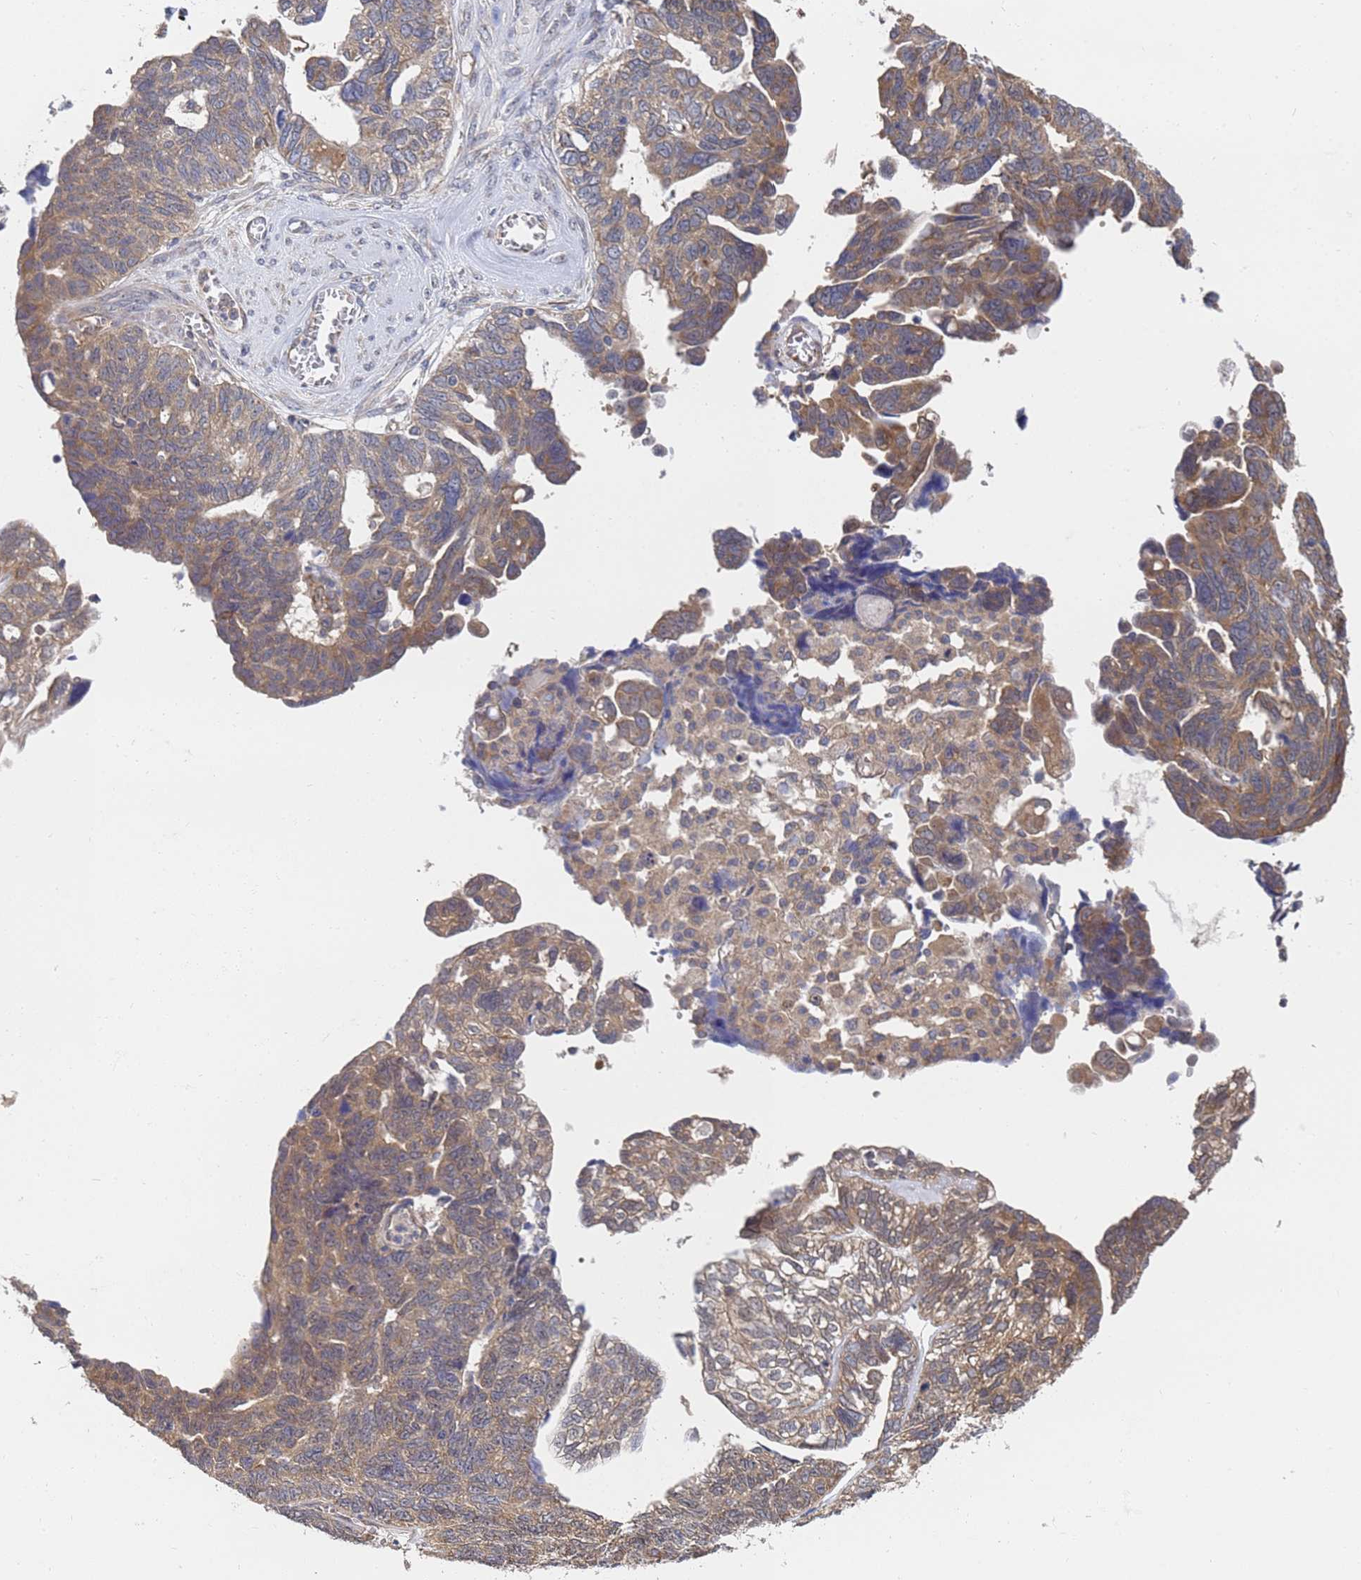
{"staining": {"intensity": "weak", "quantity": ">75%", "location": "cytoplasmic/membranous"}, "tissue": "ovarian cancer", "cell_type": "Tumor cells", "image_type": "cancer", "snomed": [{"axis": "morphology", "description": "Cystadenocarcinoma, serous, NOS"}, {"axis": "topography", "description": "Ovary"}], "caption": "This histopathology image displays immunohistochemistry staining of human ovarian cancer (serous cystadenocarcinoma), with low weak cytoplasmic/membranous positivity in about >75% of tumor cells.", "gene": "ALS2CL", "patient": {"sex": "female", "age": 79}}